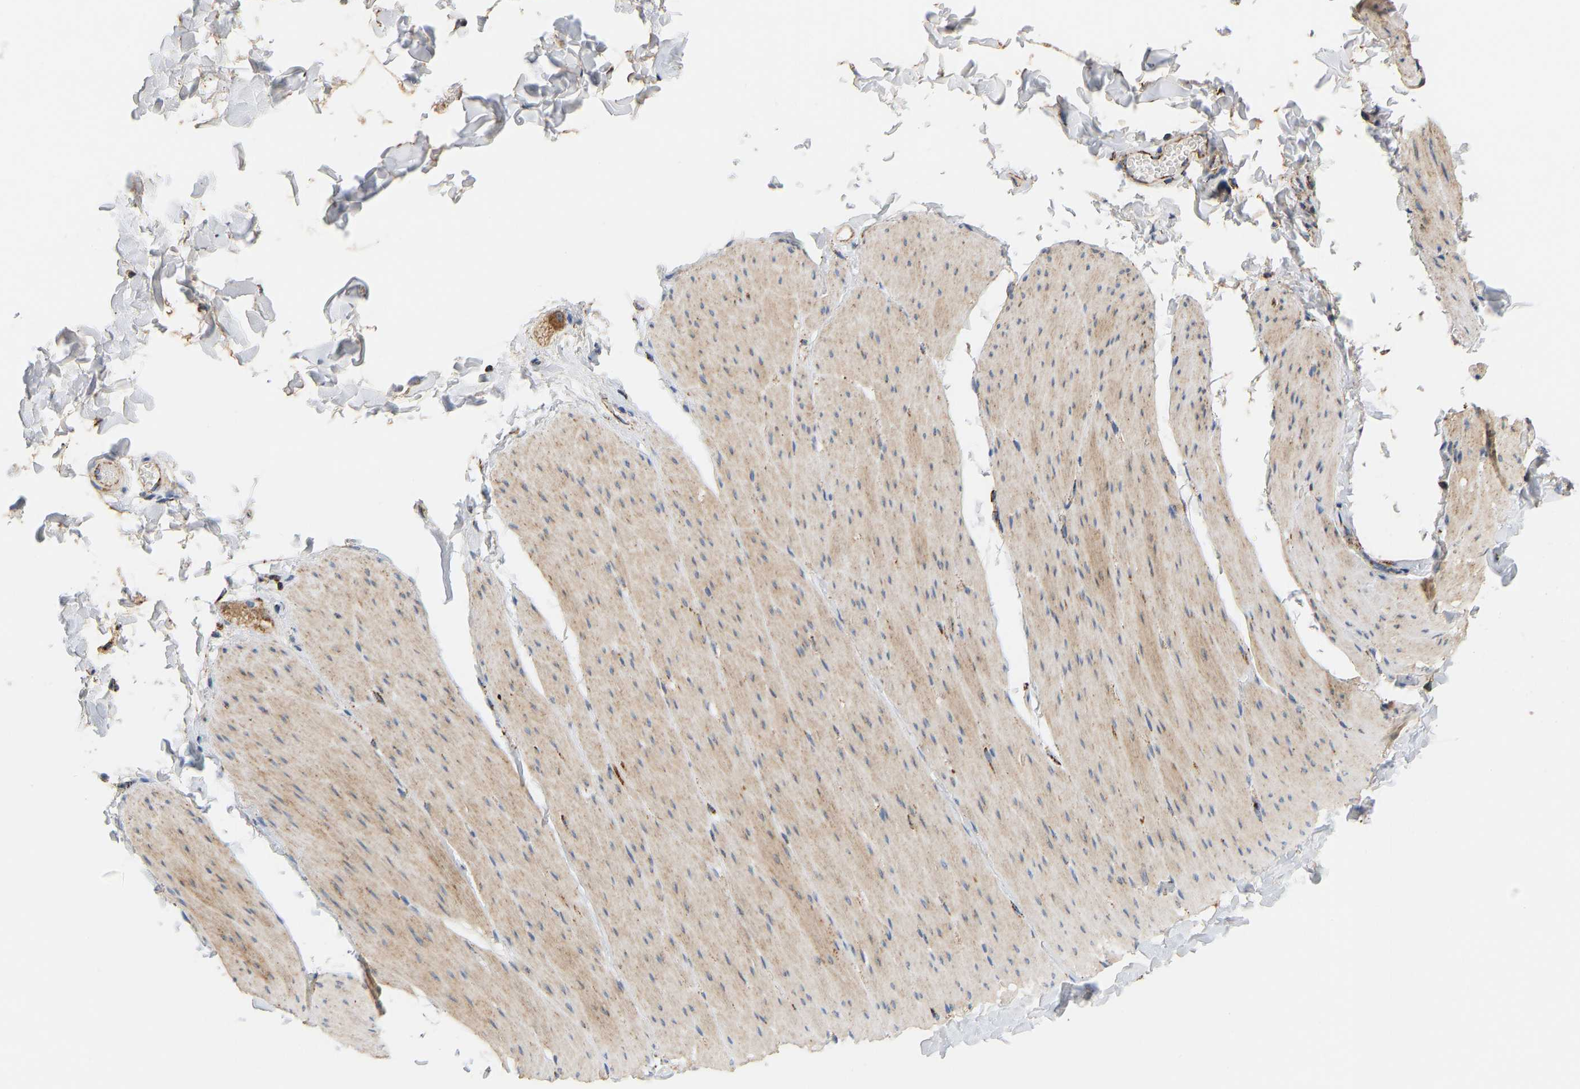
{"staining": {"intensity": "moderate", "quantity": ">75%", "location": "cytoplasmic/membranous"}, "tissue": "smooth muscle", "cell_type": "Smooth muscle cells", "image_type": "normal", "snomed": [{"axis": "morphology", "description": "Normal tissue, NOS"}, {"axis": "topography", "description": "Smooth muscle"}, {"axis": "topography", "description": "Colon"}], "caption": "IHC histopathology image of benign smooth muscle stained for a protein (brown), which reveals medium levels of moderate cytoplasmic/membranous staining in approximately >75% of smooth muscle cells.", "gene": "GPSM2", "patient": {"sex": "male", "age": 67}}